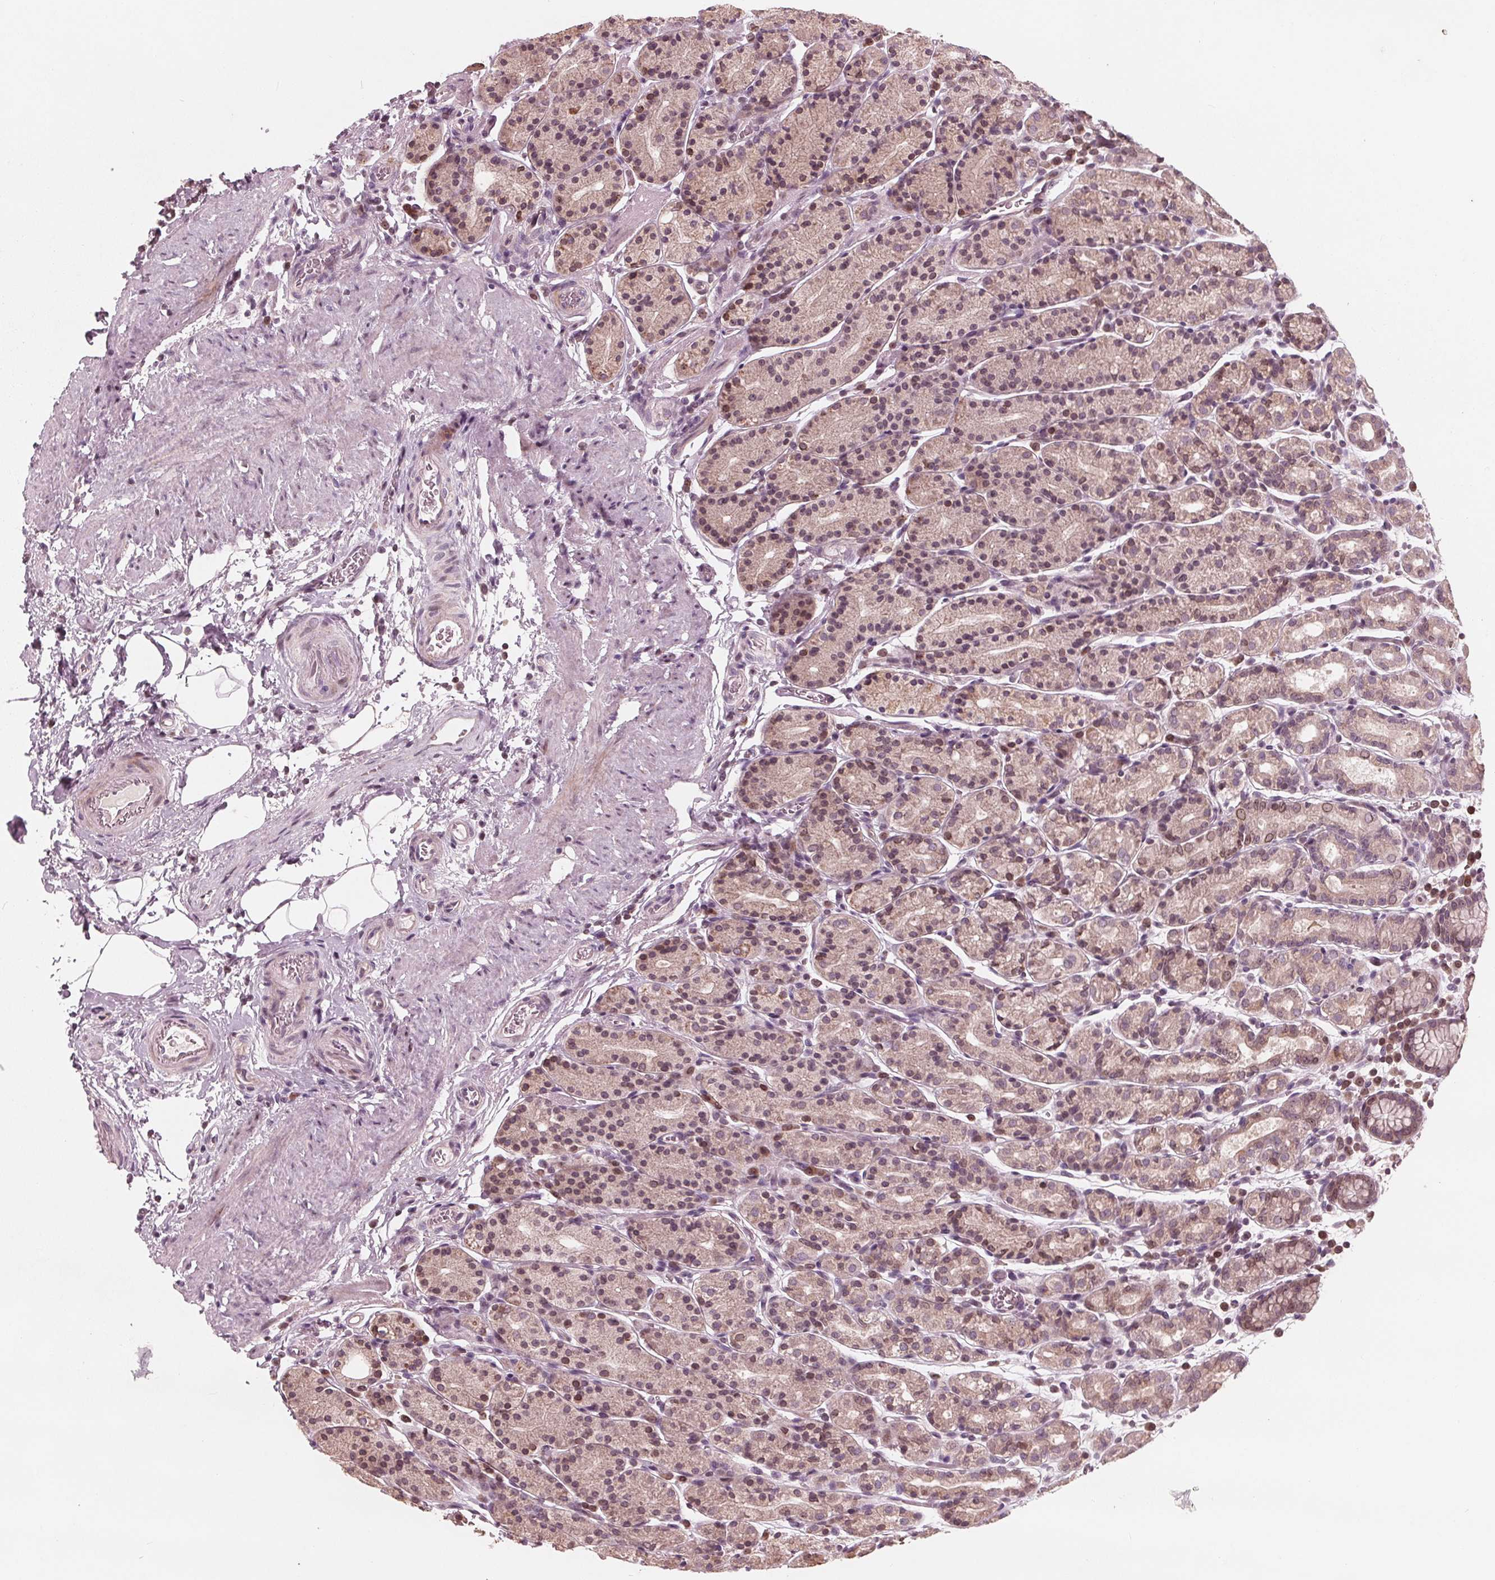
{"staining": {"intensity": "moderate", "quantity": "25%-75%", "location": "cytoplasmic/membranous,nuclear"}, "tissue": "stomach", "cell_type": "Glandular cells", "image_type": "normal", "snomed": [{"axis": "morphology", "description": "Normal tissue, NOS"}, {"axis": "topography", "description": "Stomach, upper"}, {"axis": "topography", "description": "Stomach"}], "caption": "Glandular cells show medium levels of moderate cytoplasmic/membranous,nuclear positivity in about 25%-75% of cells in unremarkable stomach.", "gene": "NUP210", "patient": {"sex": "male", "age": 62}}